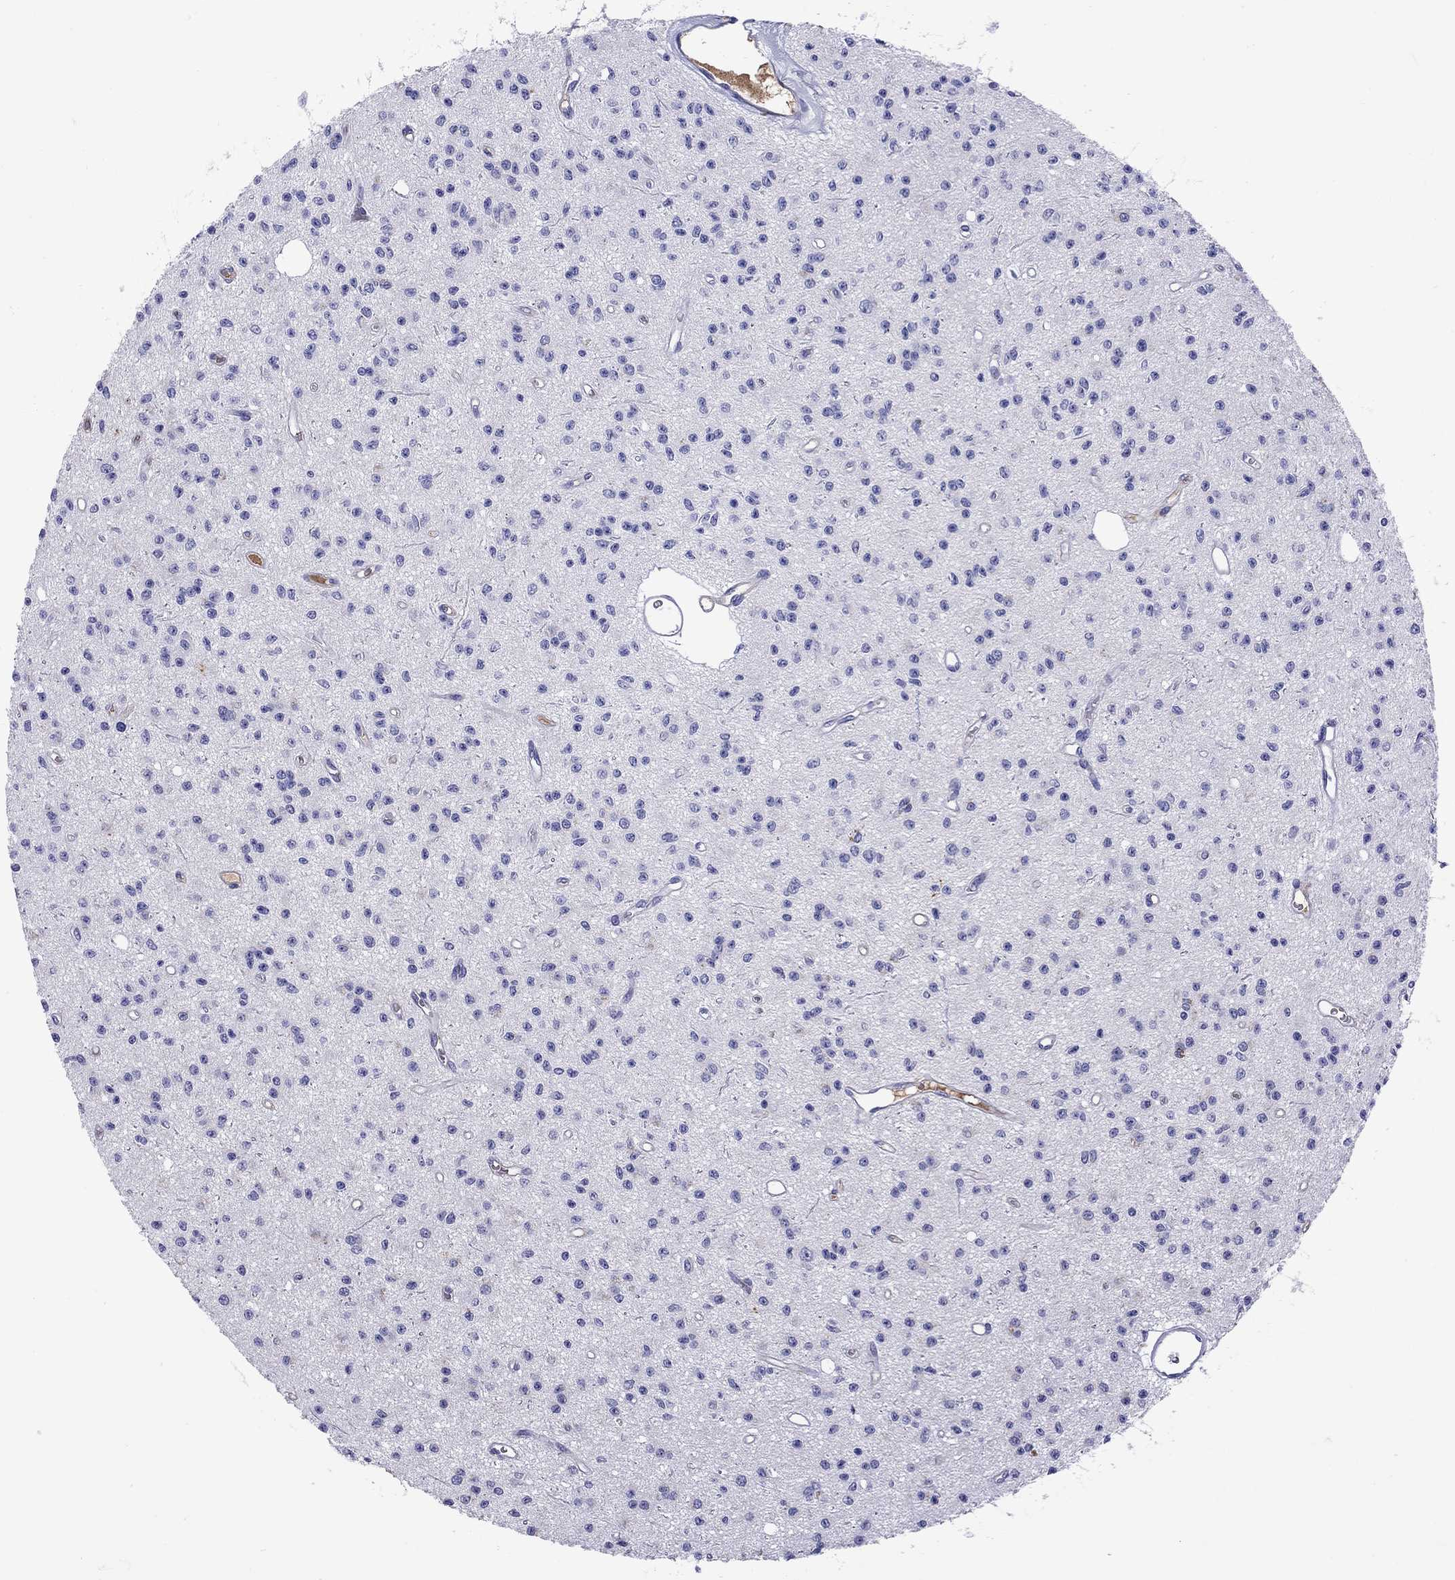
{"staining": {"intensity": "negative", "quantity": "none", "location": "none"}, "tissue": "glioma", "cell_type": "Tumor cells", "image_type": "cancer", "snomed": [{"axis": "morphology", "description": "Glioma, malignant, Low grade"}, {"axis": "topography", "description": "Brain"}], "caption": "Immunohistochemistry (IHC) of human glioma displays no staining in tumor cells.", "gene": "SERPINA3", "patient": {"sex": "female", "age": 45}}